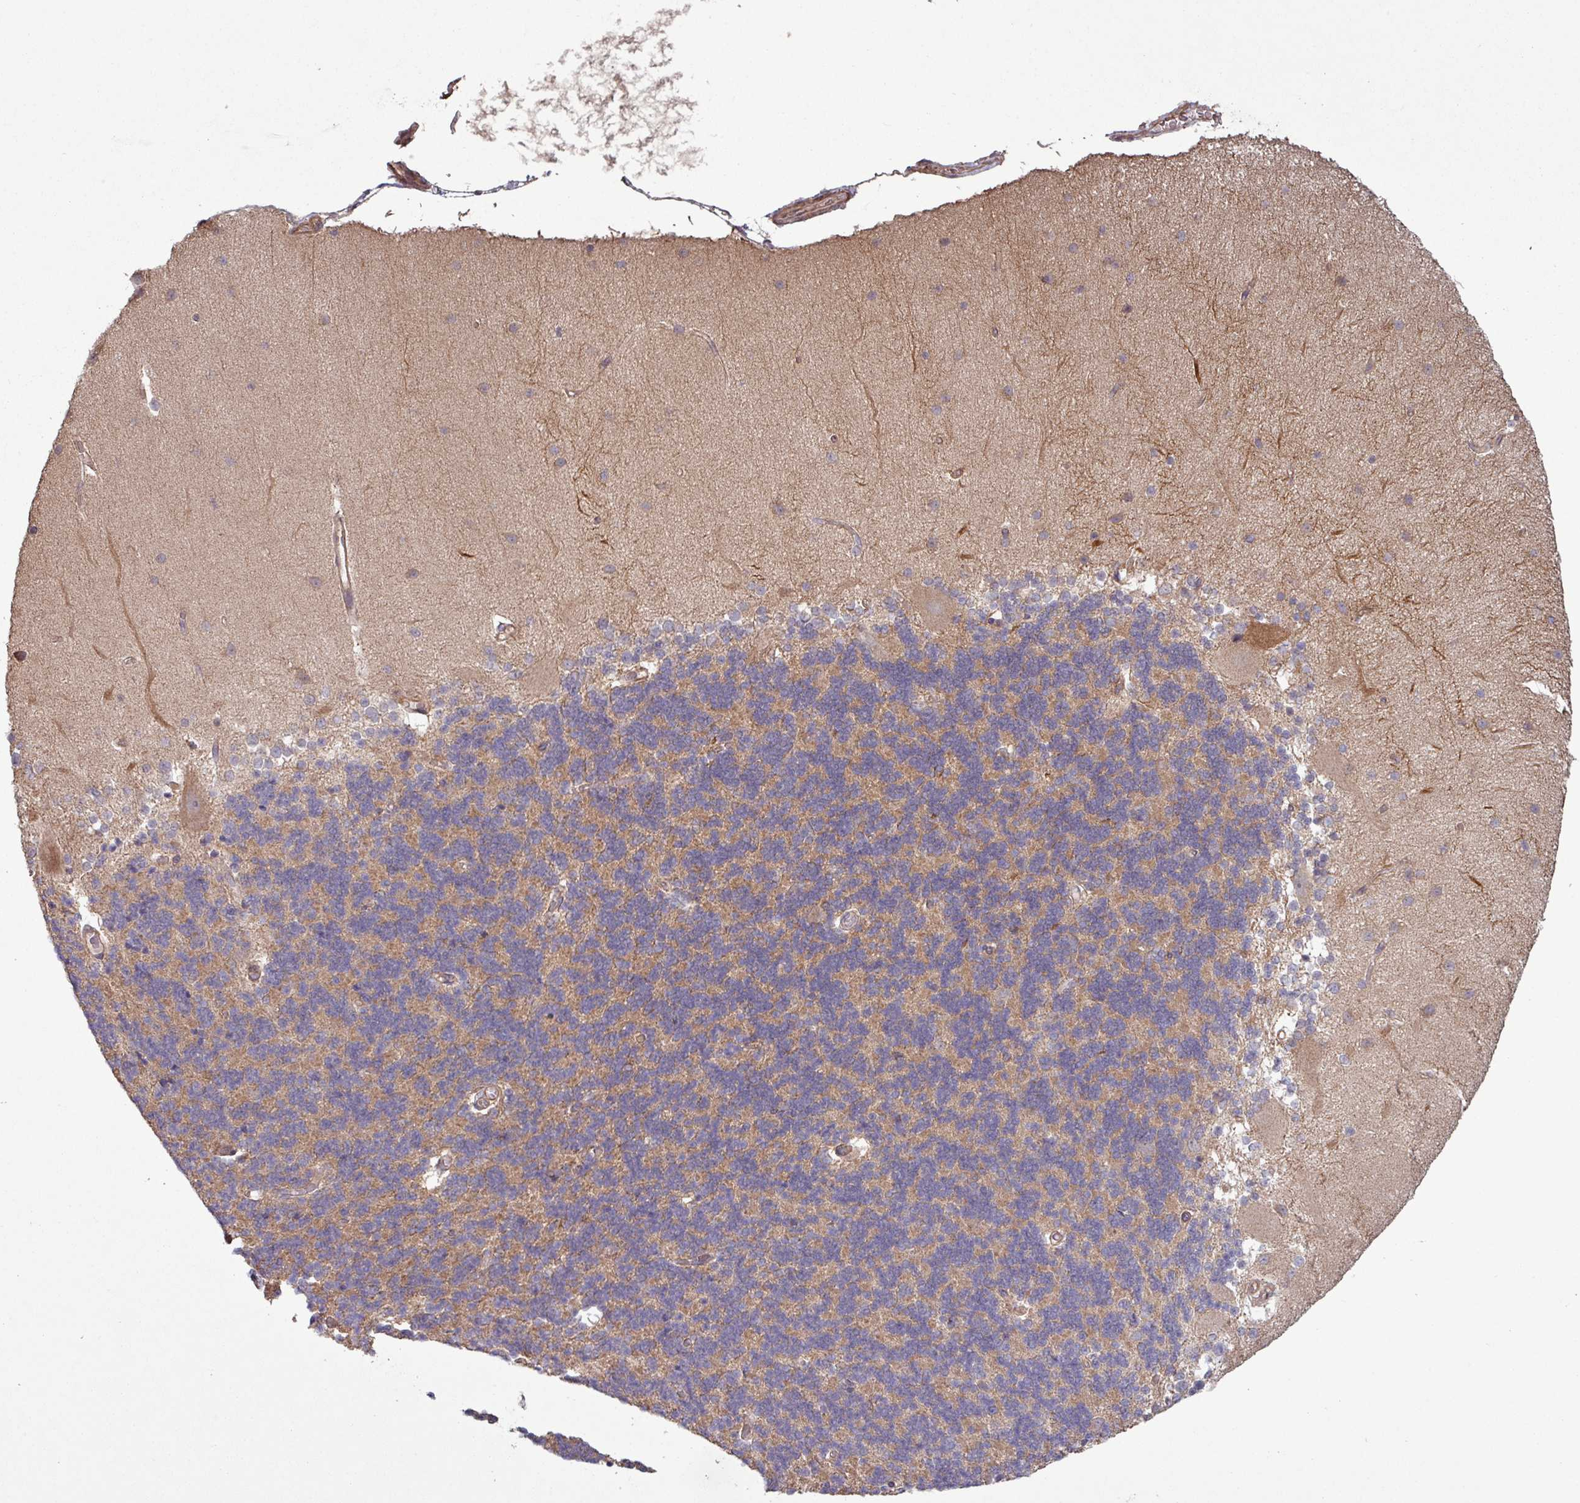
{"staining": {"intensity": "moderate", "quantity": "25%-75%", "location": "cytoplasmic/membranous"}, "tissue": "cerebellum", "cell_type": "Cells in granular layer", "image_type": "normal", "snomed": [{"axis": "morphology", "description": "Normal tissue, NOS"}, {"axis": "topography", "description": "Cerebellum"}], "caption": "Immunohistochemistry (IHC) of normal human cerebellum displays medium levels of moderate cytoplasmic/membranous staining in approximately 25%-75% of cells in granular layer. The protein is shown in brown color, while the nuclei are stained blue.", "gene": "TRABD2A", "patient": {"sex": "female", "age": 54}}